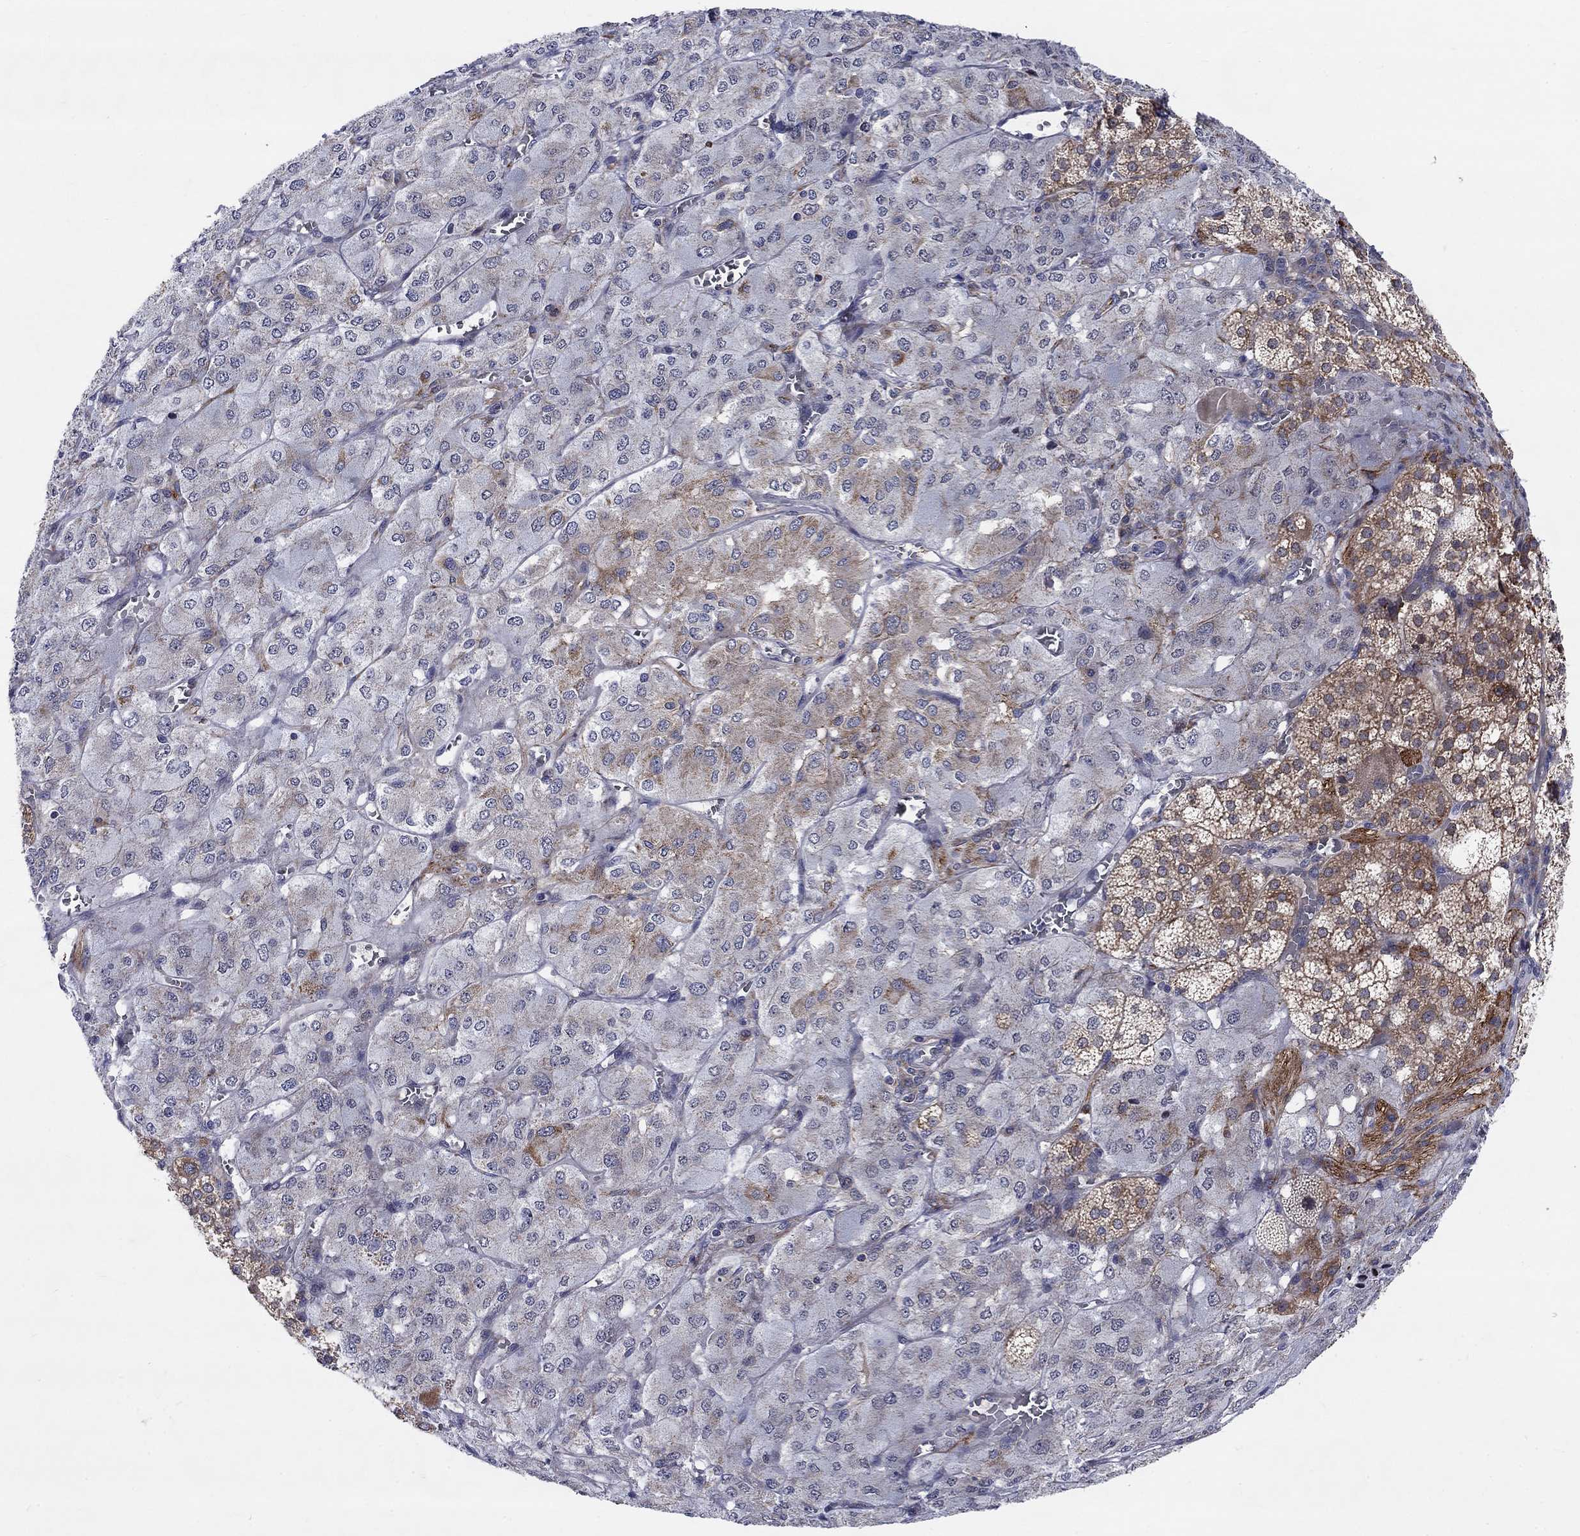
{"staining": {"intensity": "strong", "quantity": "25%-75%", "location": "cytoplasmic/membranous"}, "tissue": "adrenal gland", "cell_type": "Glandular cells", "image_type": "normal", "snomed": [{"axis": "morphology", "description": "Normal tissue, NOS"}, {"axis": "topography", "description": "Adrenal gland"}], "caption": "There is high levels of strong cytoplasmic/membranous expression in glandular cells of benign adrenal gland, as demonstrated by immunohistochemical staining (brown color).", "gene": "SLC35F2", "patient": {"sex": "female", "age": 60}}